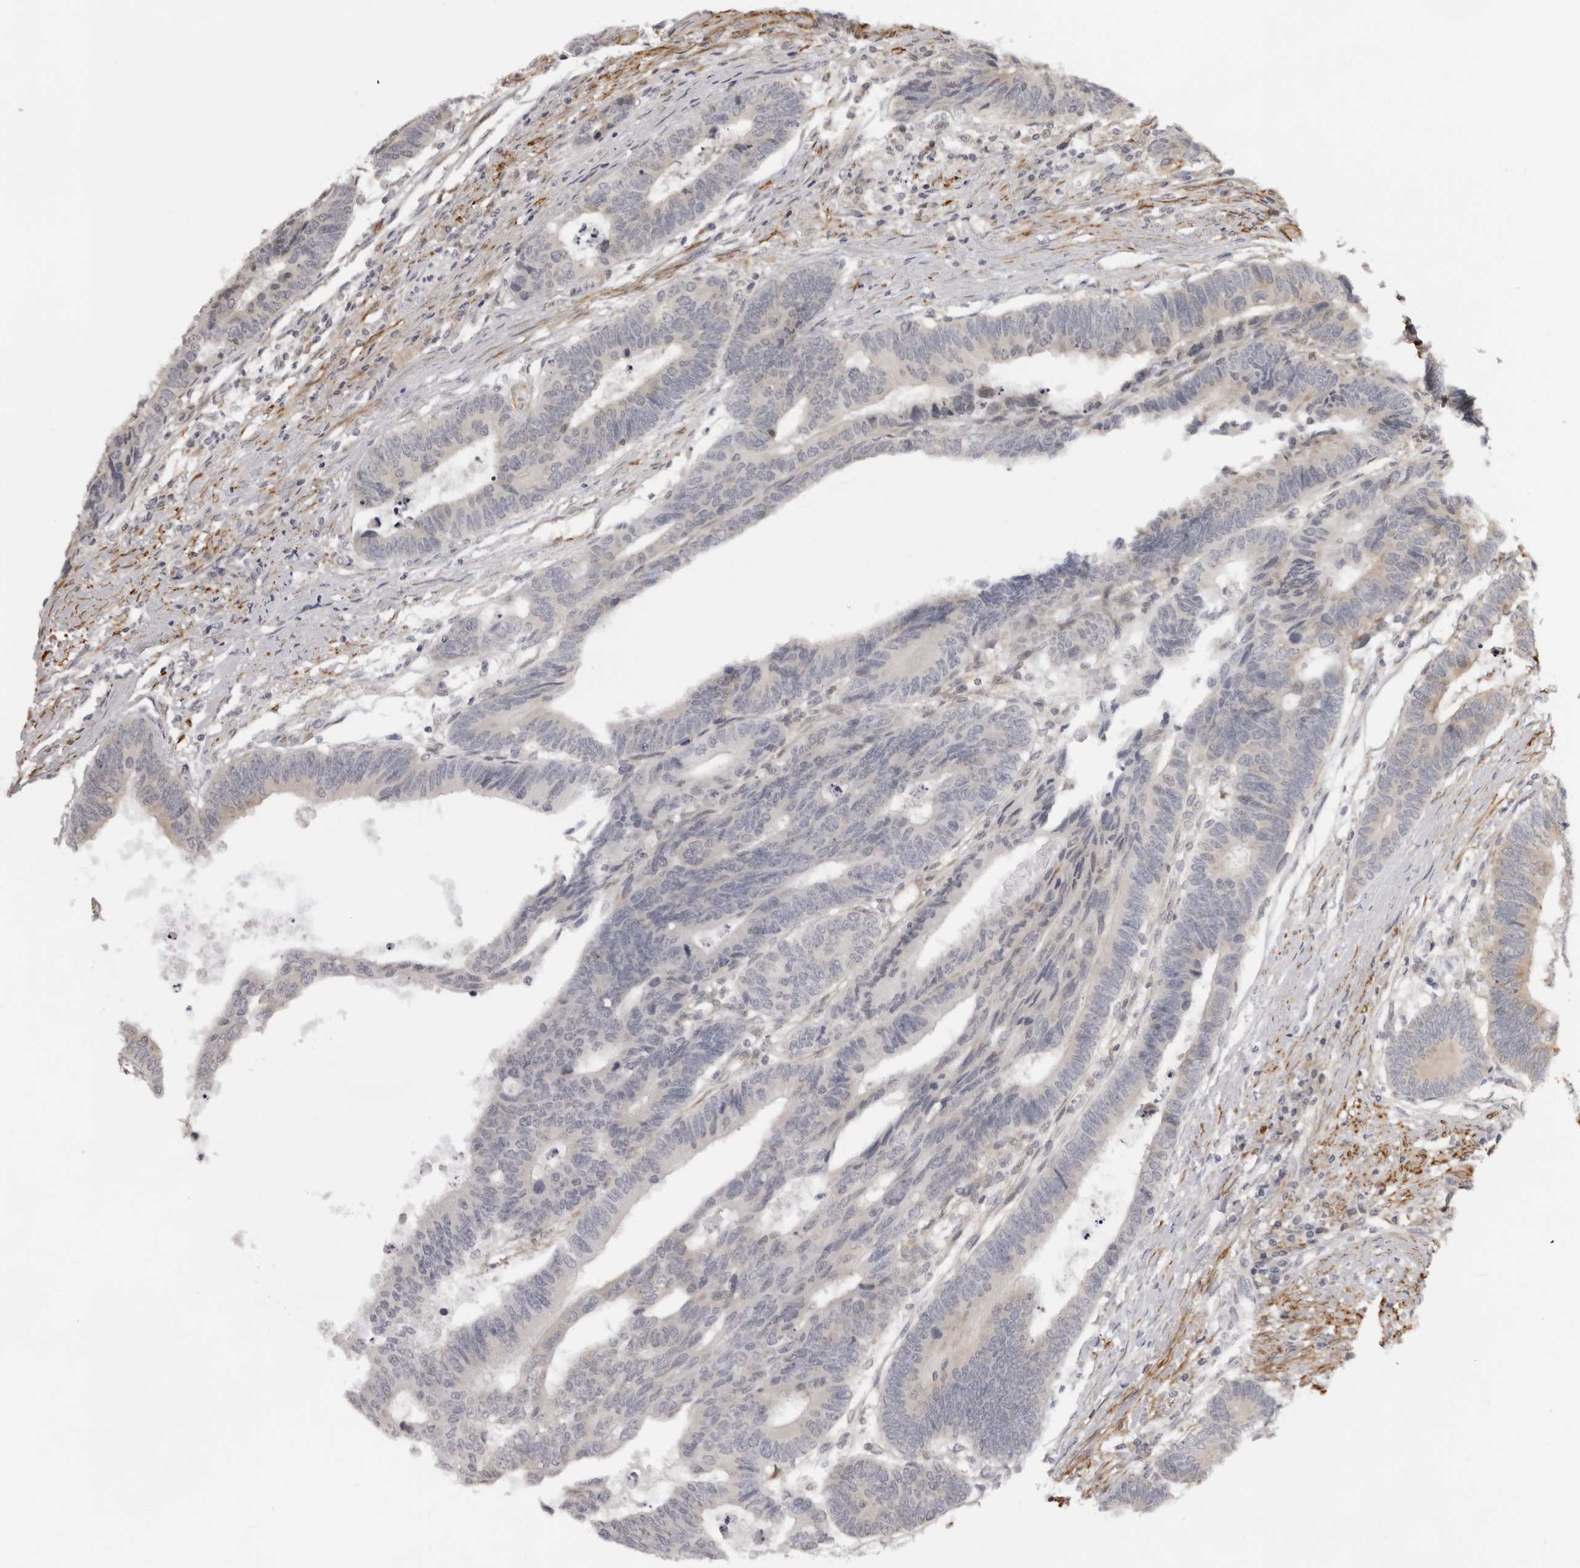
{"staining": {"intensity": "negative", "quantity": "none", "location": "none"}, "tissue": "colorectal cancer", "cell_type": "Tumor cells", "image_type": "cancer", "snomed": [{"axis": "morphology", "description": "Adenocarcinoma, NOS"}, {"axis": "topography", "description": "Rectum"}], "caption": "This is an IHC photomicrograph of human colorectal adenocarcinoma. There is no expression in tumor cells.", "gene": "SRGAP2", "patient": {"sex": "male", "age": 84}}